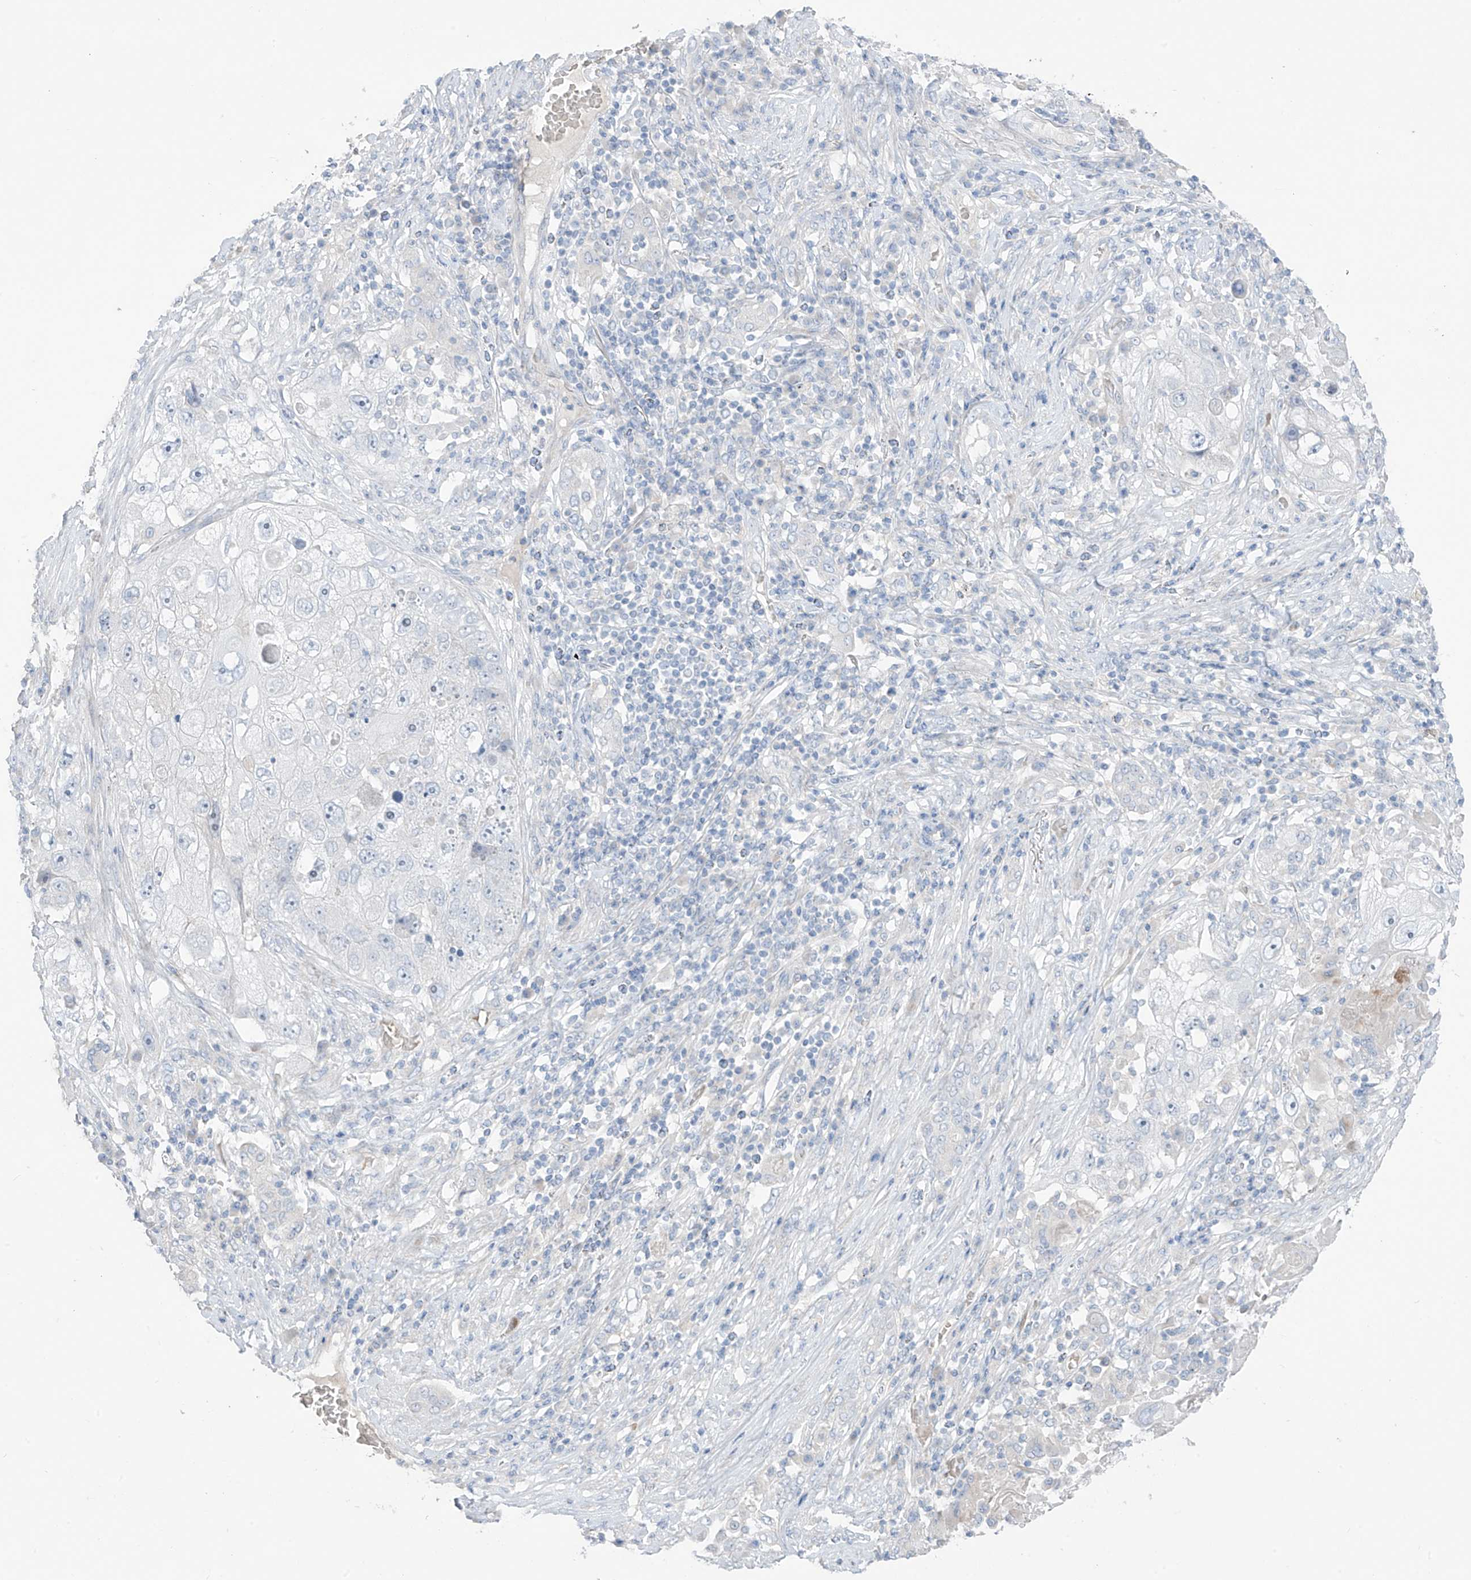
{"staining": {"intensity": "negative", "quantity": "none", "location": "none"}, "tissue": "lung cancer", "cell_type": "Tumor cells", "image_type": "cancer", "snomed": [{"axis": "morphology", "description": "Squamous cell carcinoma, NOS"}, {"axis": "topography", "description": "Lung"}], "caption": "Image shows no significant protein staining in tumor cells of lung cancer.", "gene": "ASPRV1", "patient": {"sex": "male", "age": 61}}